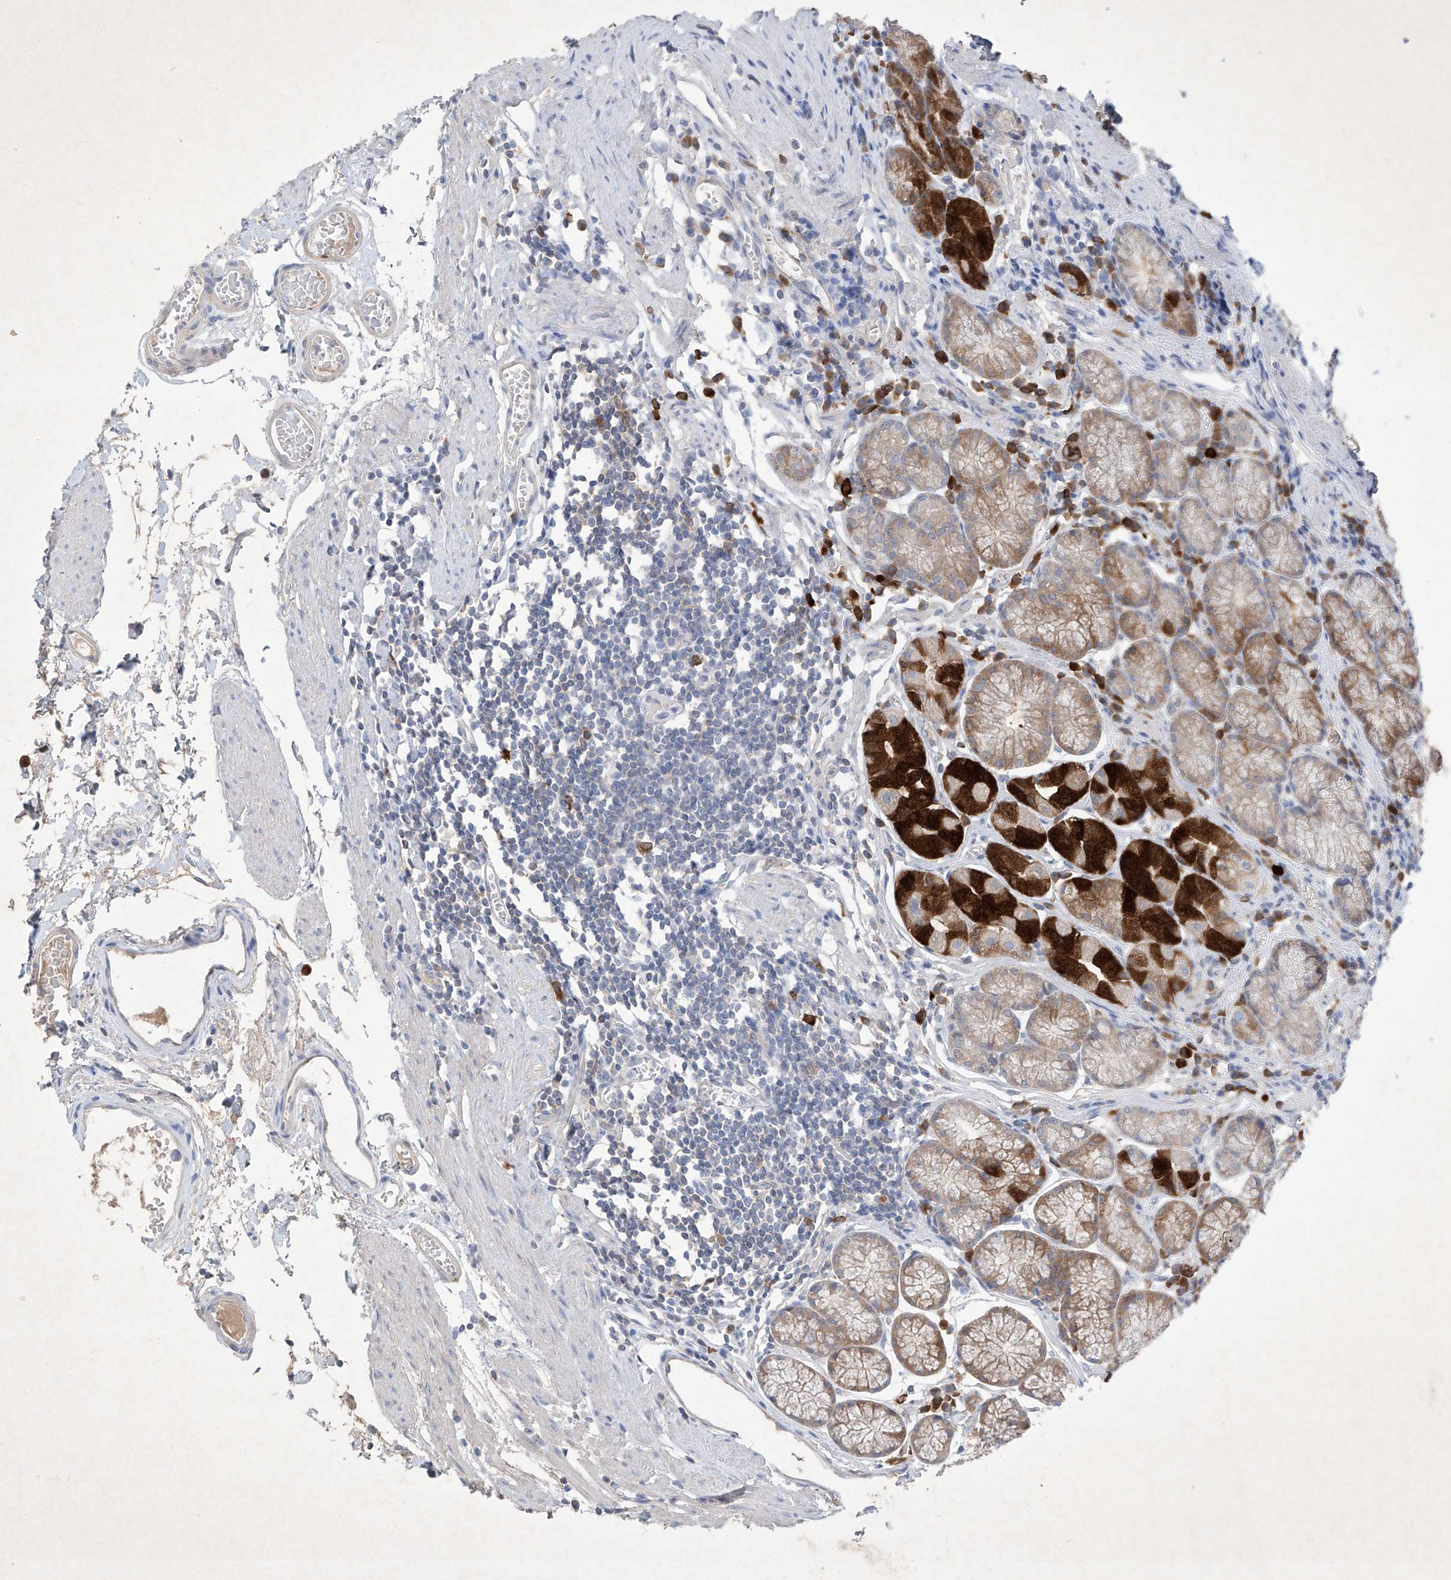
{"staining": {"intensity": "strong", "quantity": "<25%", "location": "cytoplasmic/membranous"}, "tissue": "stomach", "cell_type": "Glandular cells", "image_type": "normal", "snomed": [{"axis": "morphology", "description": "Normal tissue, NOS"}, {"axis": "topography", "description": "Stomach"}], "caption": "Benign stomach was stained to show a protein in brown. There is medium levels of strong cytoplasmic/membranous staining in about <25% of glandular cells. The protein of interest is stained brown, and the nuclei are stained in blue (DAB IHC with brightfield microscopy, high magnification).", "gene": "ASNS", "patient": {"sex": "male", "age": 55}}